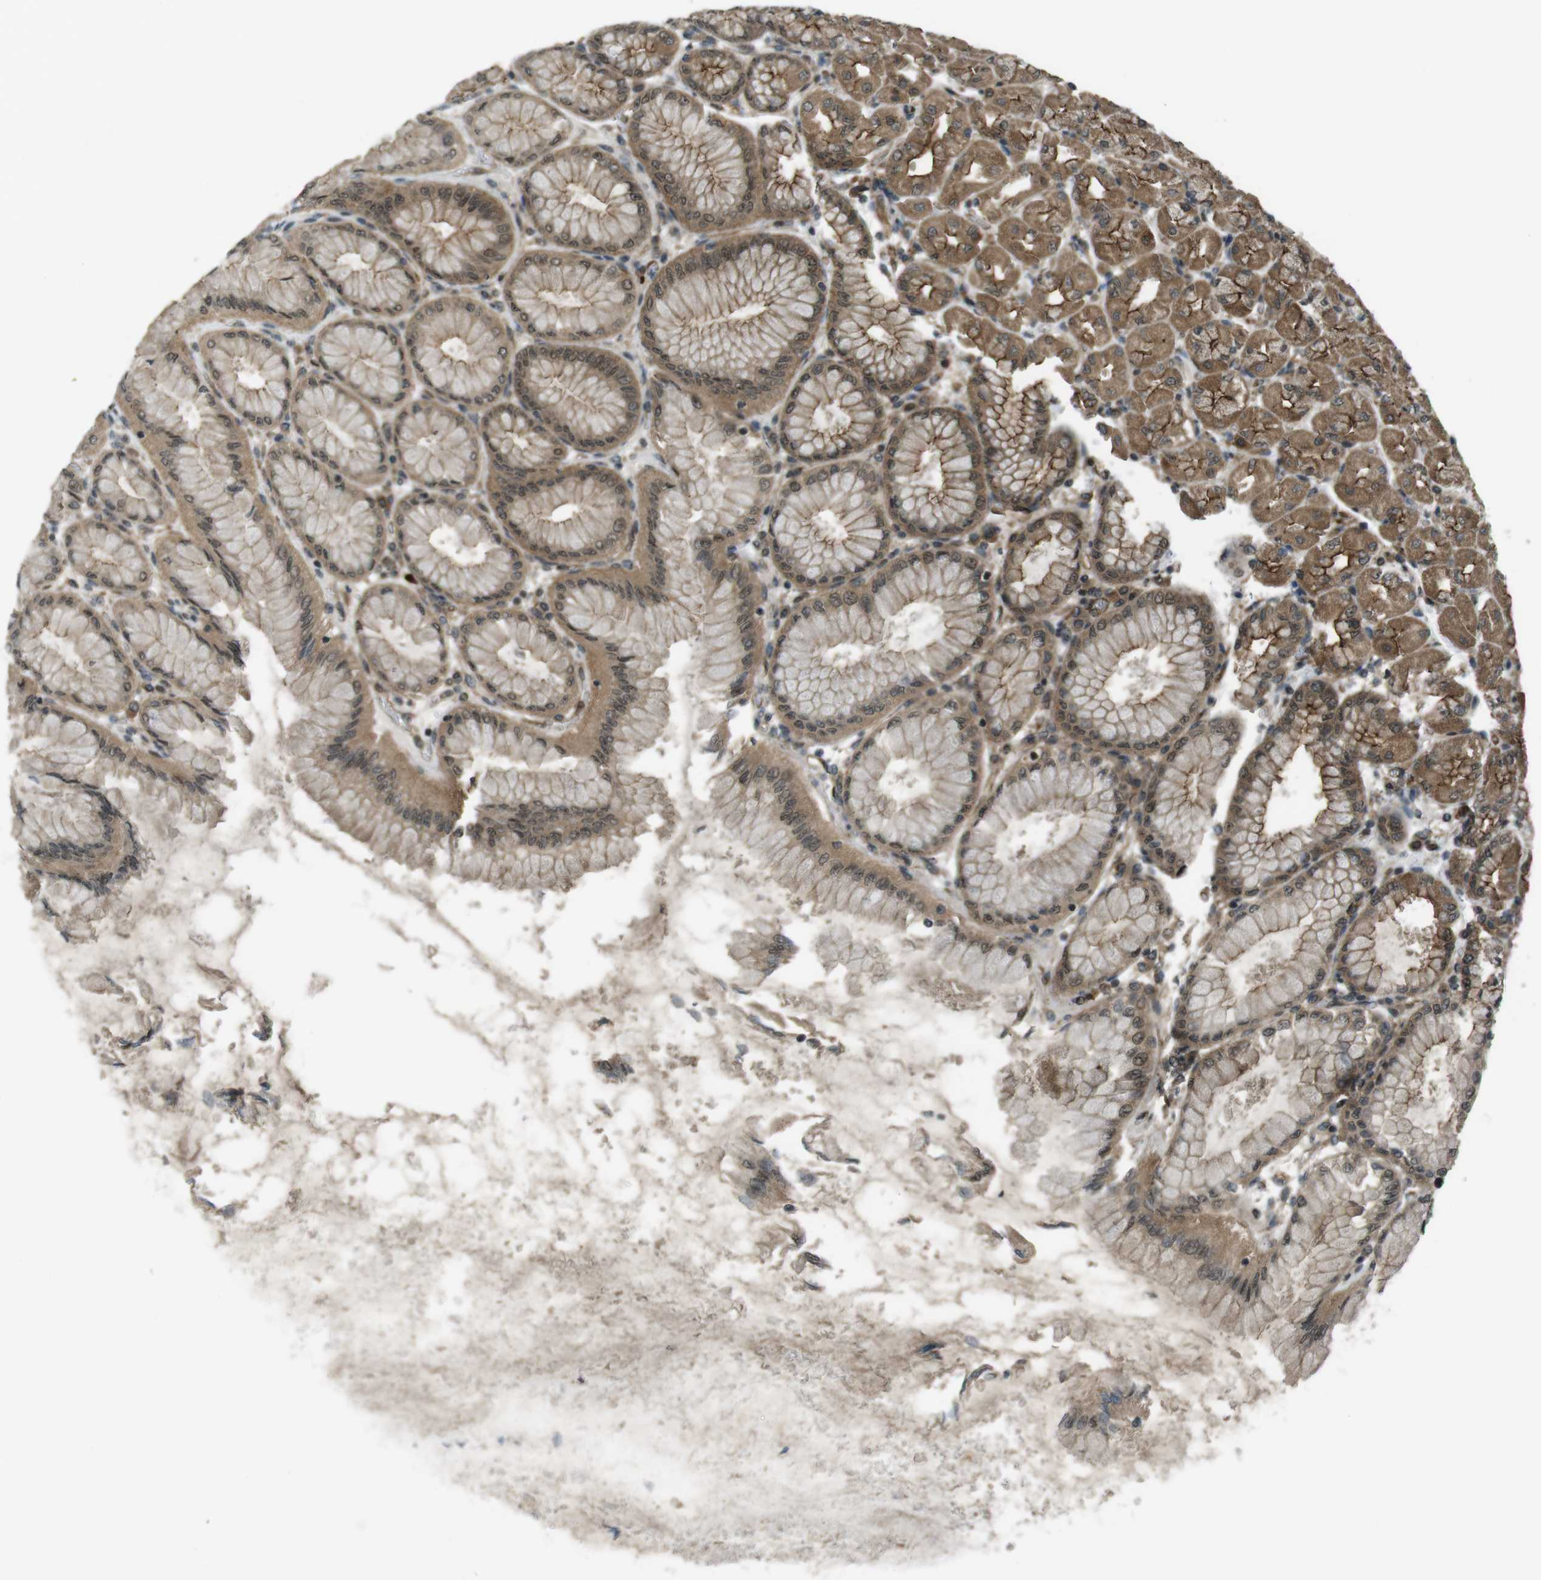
{"staining": {"intensity": "moderate", "quantity": ">75%", "location": "cytoplasmic/membranous,nuclear"}, "tissue": "stomach", "cell_type": "Glandular cells", "image_type": "normal", "snomed": [{"axis": "morphology", "description": "Normal tissue, NOS"}, {"axis": "topography", "description": "Stomach, upper"}], "caption": "This micrograph displays benign stomach stained with immunohistochemistry (IHC) to label a protein in brown. The cytoplasmic/membranous,nuclear of glandular cells show moderate positivity for the protein. Nuclei are counter-stained blue.", "gene": "TIAM2", "patient": {"sex": "female", "age": 56}}